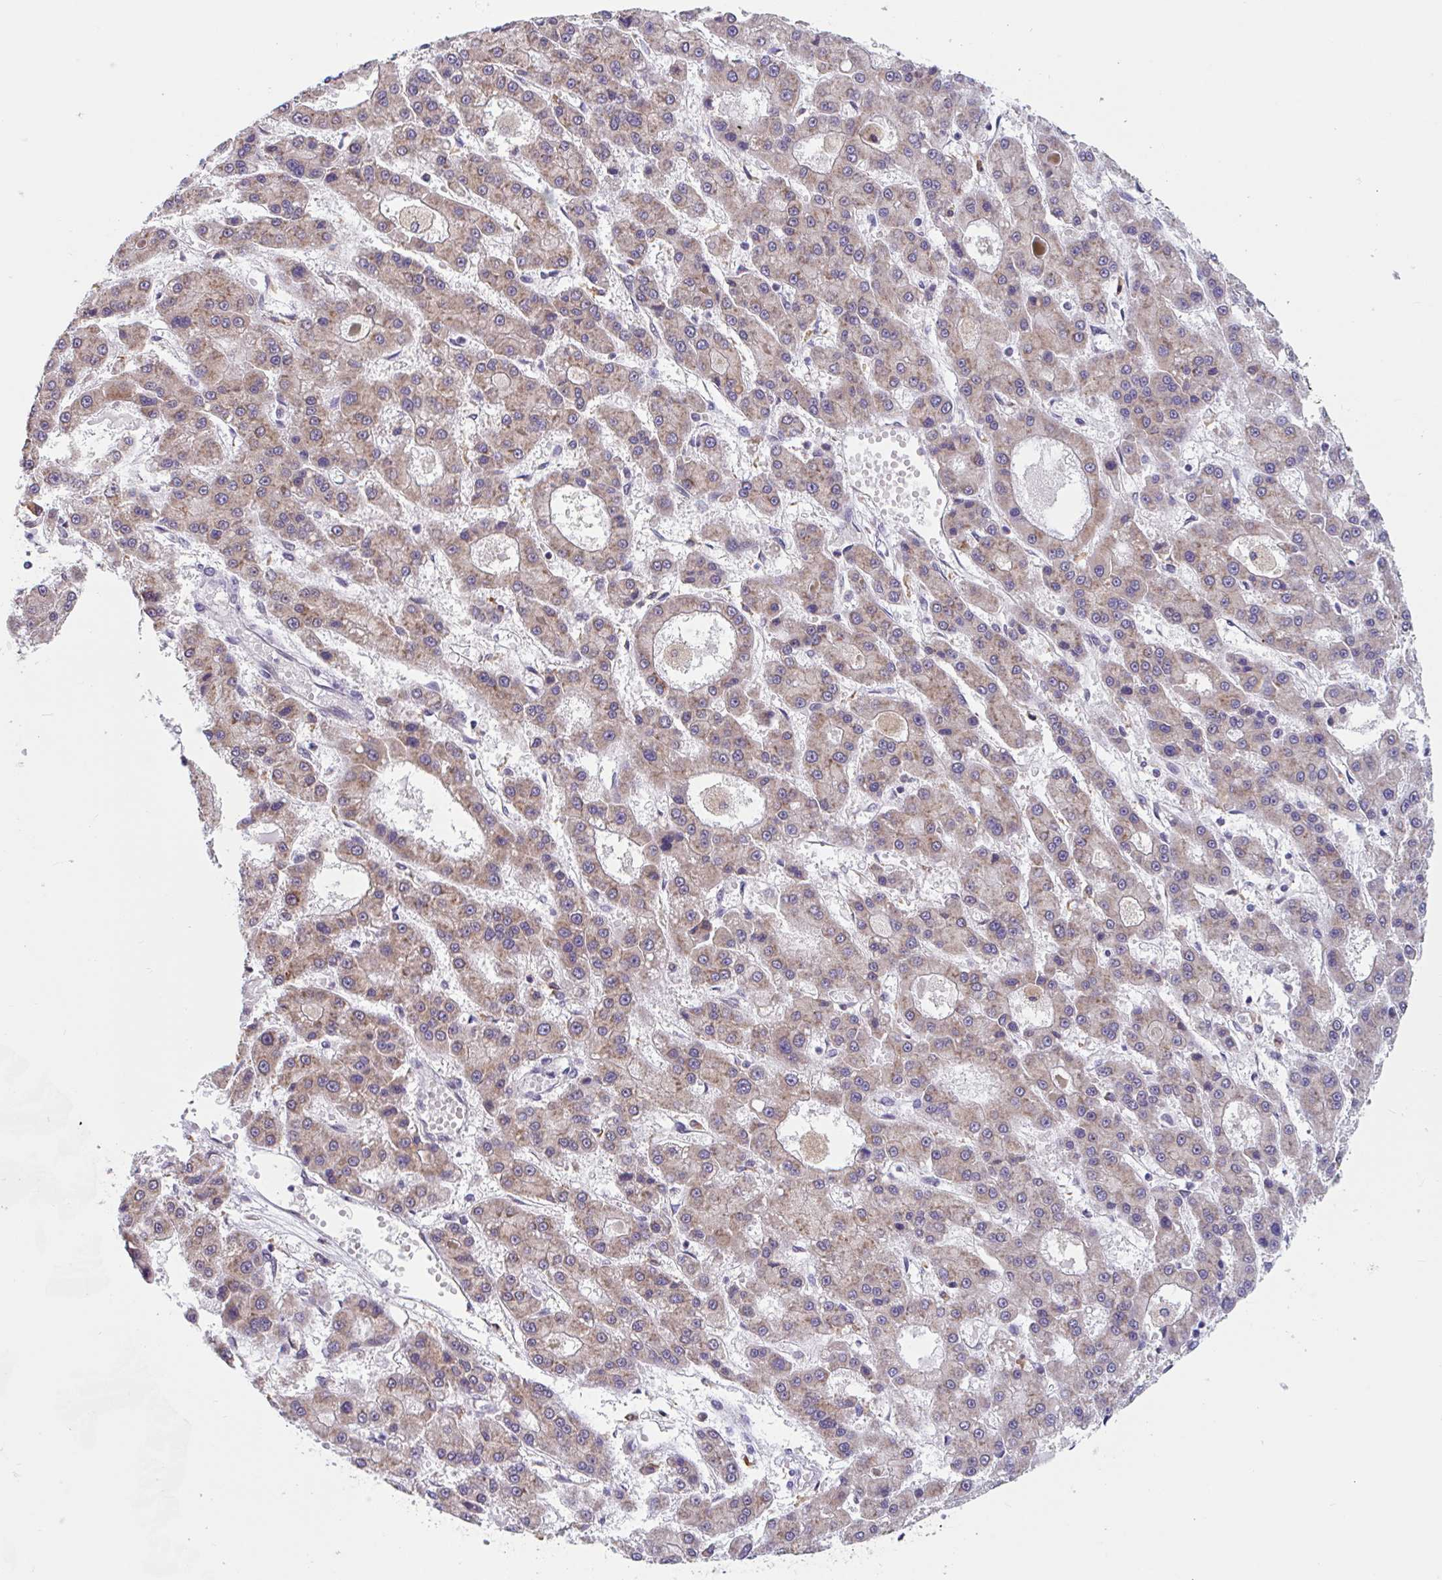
{"staining": {"intensity": "weak", "quantity": ">75%", "location": "cytoplasmic/membranous"}, "tissue": "liver cancer", "cell_type": "Tumor cells", "image_type": "cancer", "snomed": [{"axis": "morphology", "description": "Carcinoma, Hepatocellular, NOS"}, {"axis": "topography", "description": "Liver"}], "caption": "A photomicrograph of liver cancer (hepatocellular carcinoma) stained for a protein shows weak cytoplasmic/membranous brown staining in tumor cells.", "gene": "SNX8", "patient": {"sex": "male", "age": 70}}